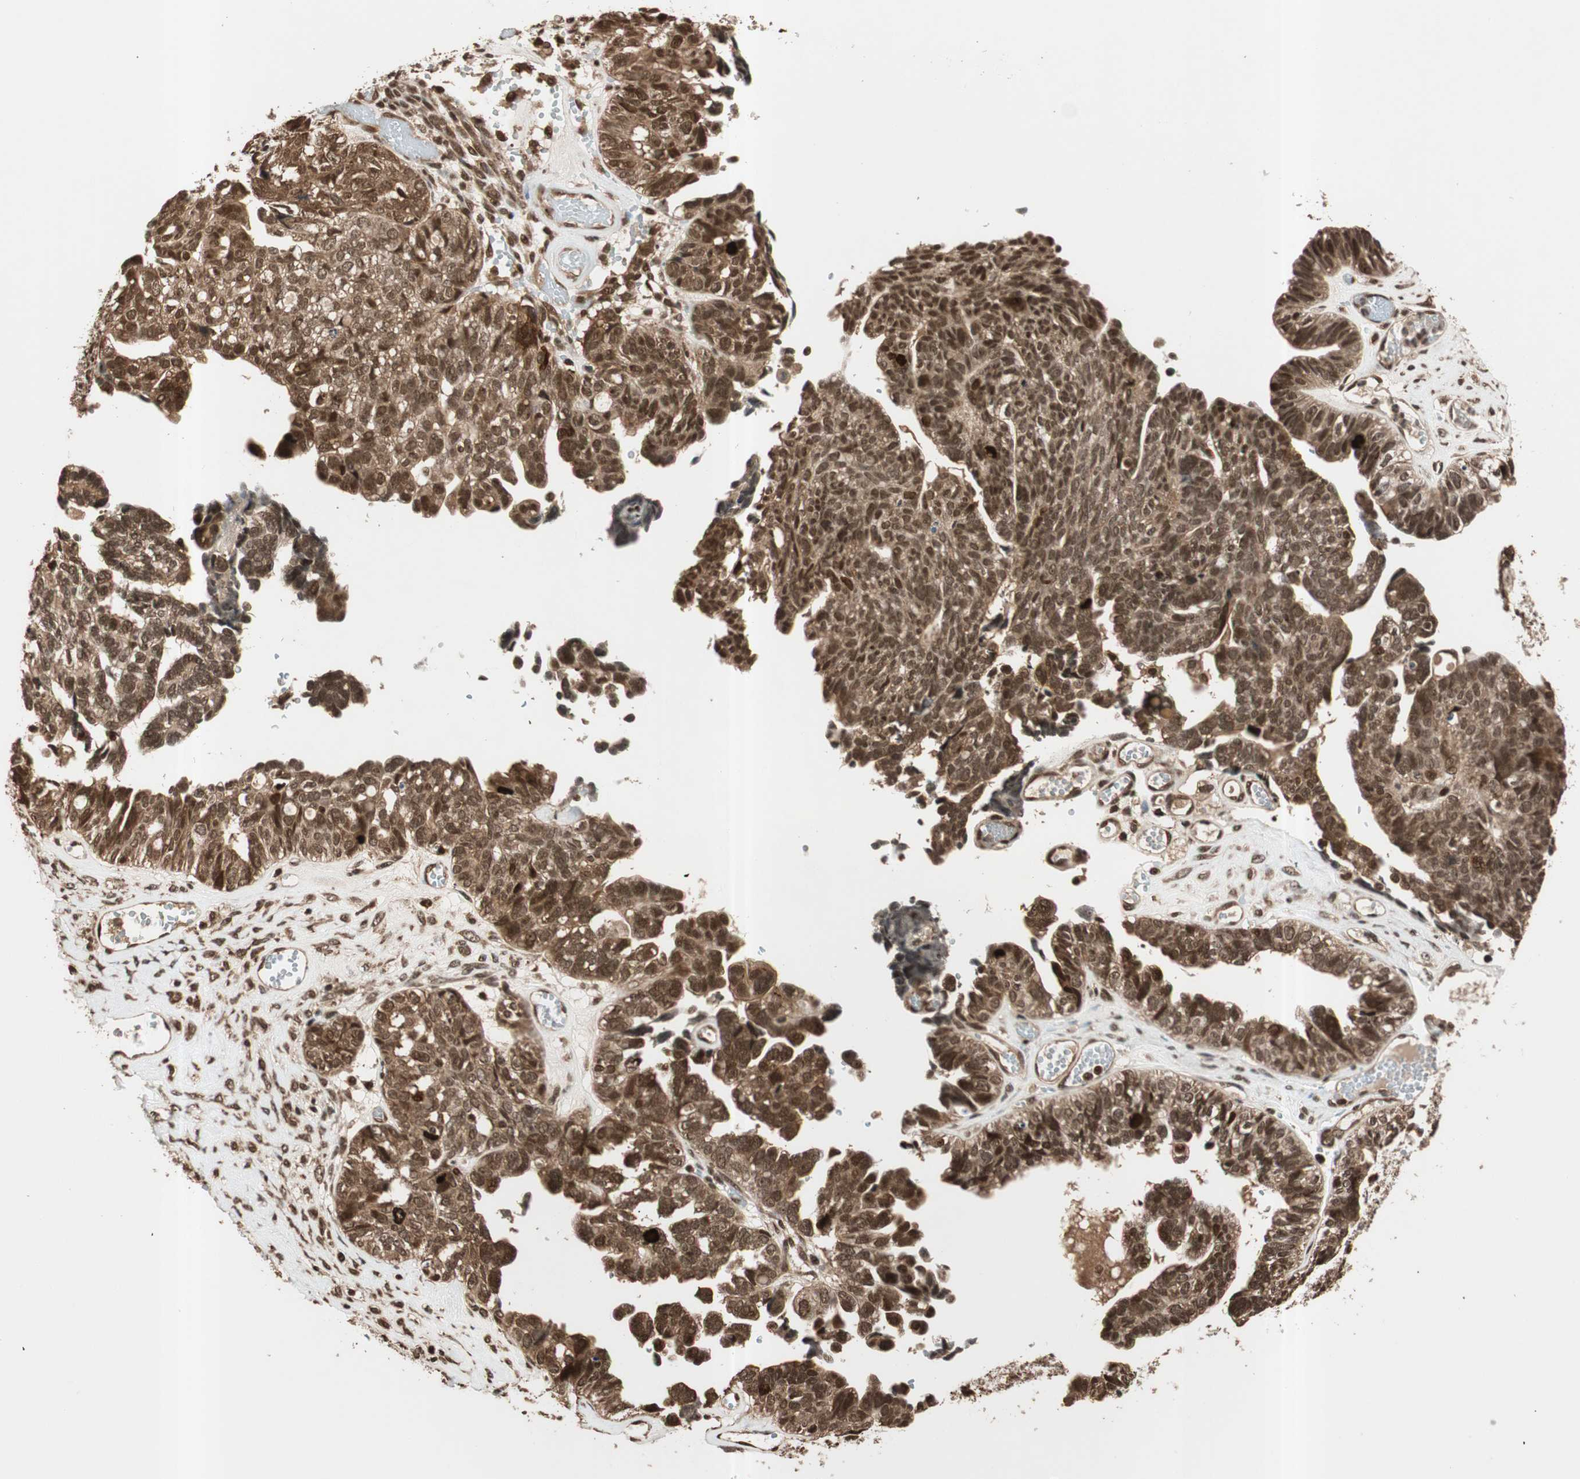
{"staining": {"intensity": "moderate", "quantity": ">75%", "location": "cytoplasmic/membranous,nuclear"}, "tissue": "ovarian cancer", "cell_type": "Tumor cells", "image_type": "cancer", "snomed": [{"axis": "morphology", "description": "Cystadenocarcinoma, serous, NOS"}, {"axis": "topography", "description": "Ovary"}], "caption": "A histopathology image of ovarian cancer stained for a protein shows moderate cytoplasmic/membranous and nuclear brown staining in tumor cells.", "gene": "ALKBH5", "patient": {"sex": "female", "age": 79}}